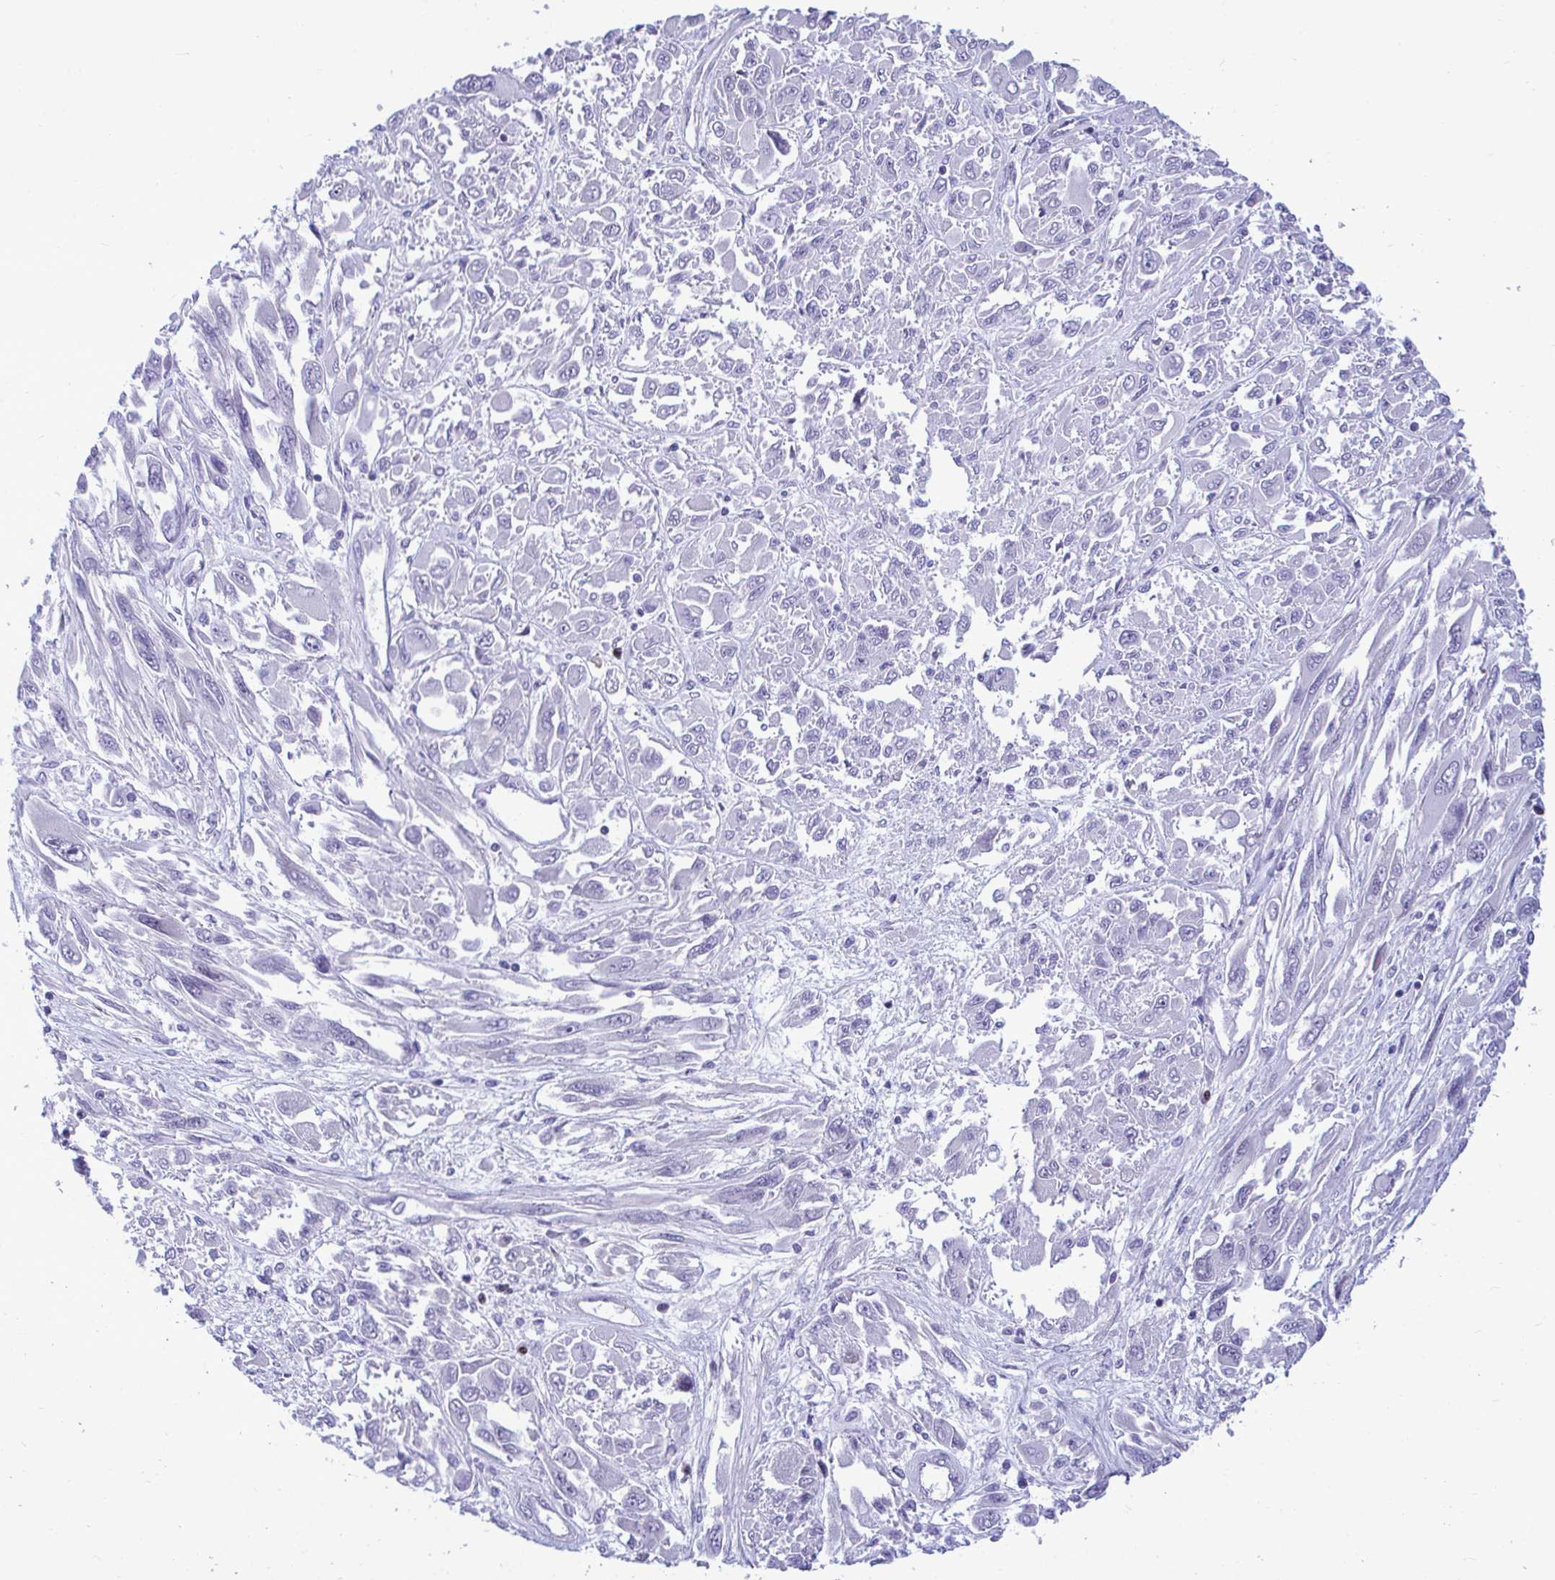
{"staining": {"intensity": "negative", "quantity": "none", "location": "none"}, "tissue": "melanoma", "cell_type": "Tumor cells", "image_type": "cancer", "snomed": [{"axis": "morphology", "description": "Malignant melanoma, NOS"}, {"axis": "topography", "description": "Skin"}], "caption": "This is an immunohistochemistry (IHC) photomicrograph of melanoma. There is no positivity in tumor cells.", "gene": "SLC25A51", "patient": {"sex": "female", "age": 91}}